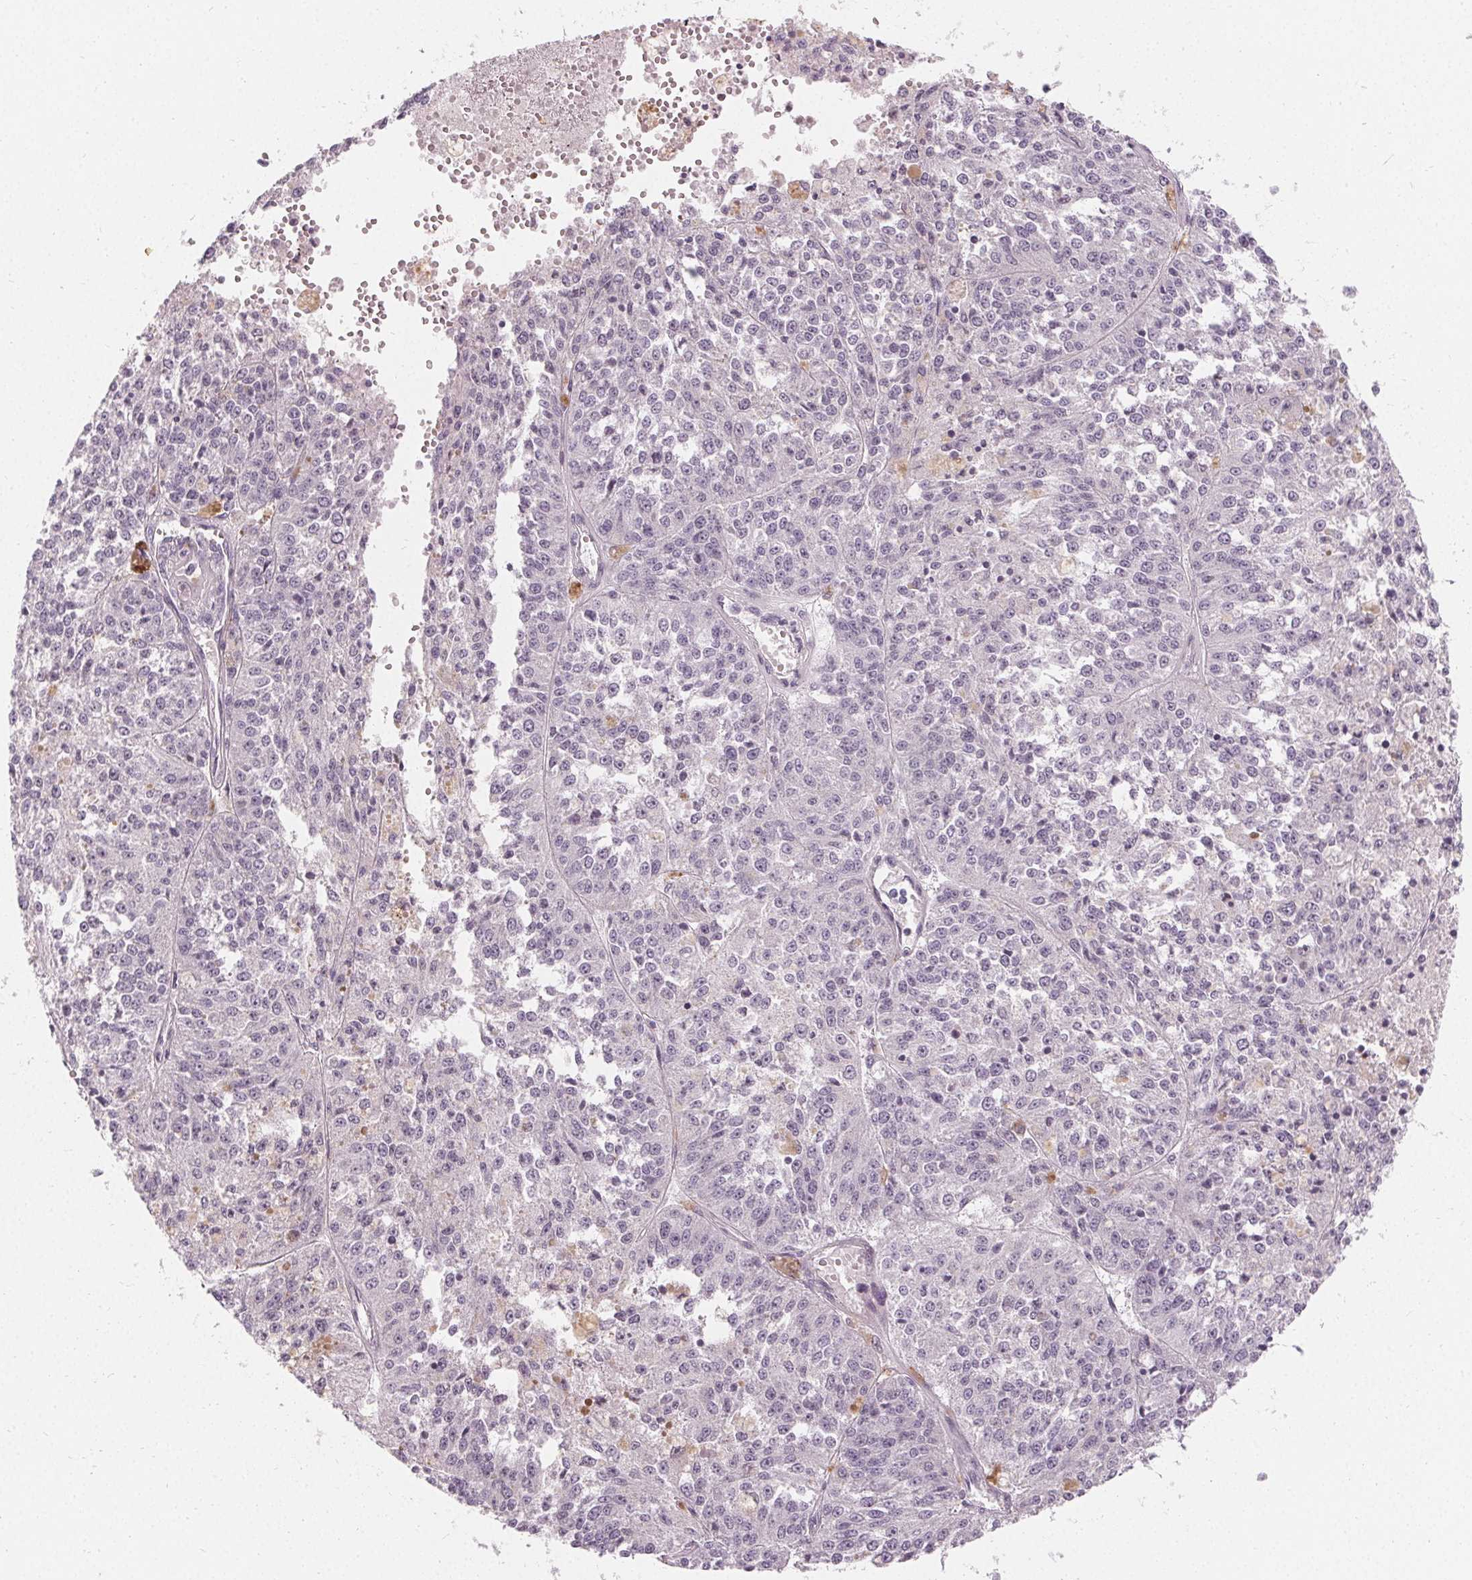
{"staining": {"intensity": "negative", "quantity": "none", "location": "none"}, "tissue": "melanoma", "cell_type": "Tumor cells", "image_type": "cancer", "snomed": [{"axis": "morphology", "description": "Malignant melanoma, Metastatic site"}, {"axis": "topography", "description": "Lymph node"}], "caption": "The photomicrograph demonstrates no staining of tumor cells in malignant melanoma (metastatic site). (IHC, brightfield microscopy, high magnification).", "gene": "HOPX", "patient": {"sex": "female", "age": 64}}